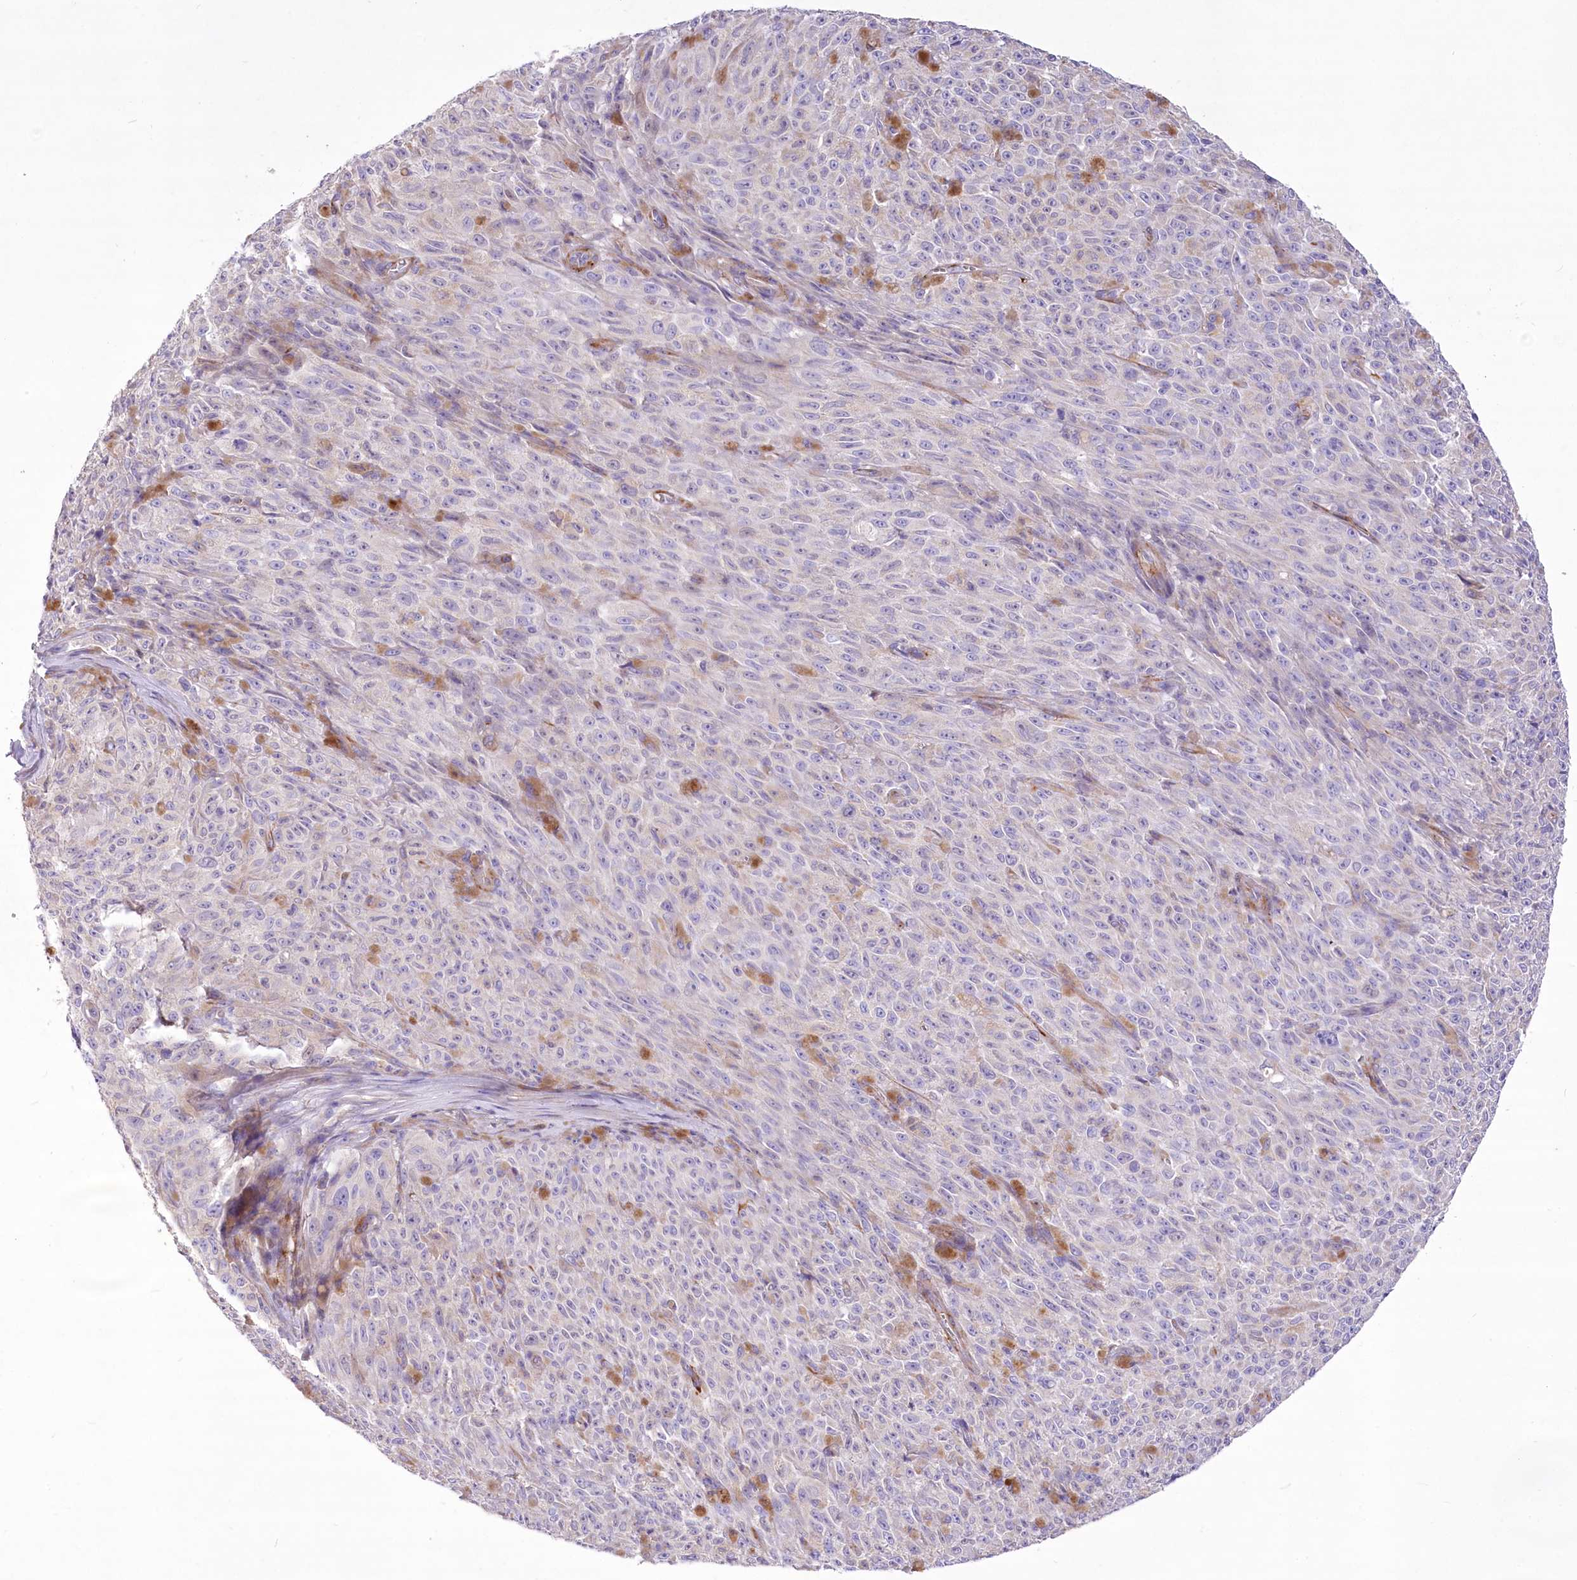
{"staining": {"intensity": "negative", "quantity": "none", "location": "none"}, "tissue": "melanoma", "cell_type": "Tumor cells", "image_type": "cancer", "snomed": [{"axis": "morphology", "description": "Malignant melanoma, NOS"}, {"axis": "topography", "description": "Skin"}], "caption": "DAB (3,3'-diaminobenzidine) immunohistochemical staining of melanoma displays no significant staining in tumor cells.", "gene": "ANGPTL3", "patient": {"sex": "female", "age": 82}}